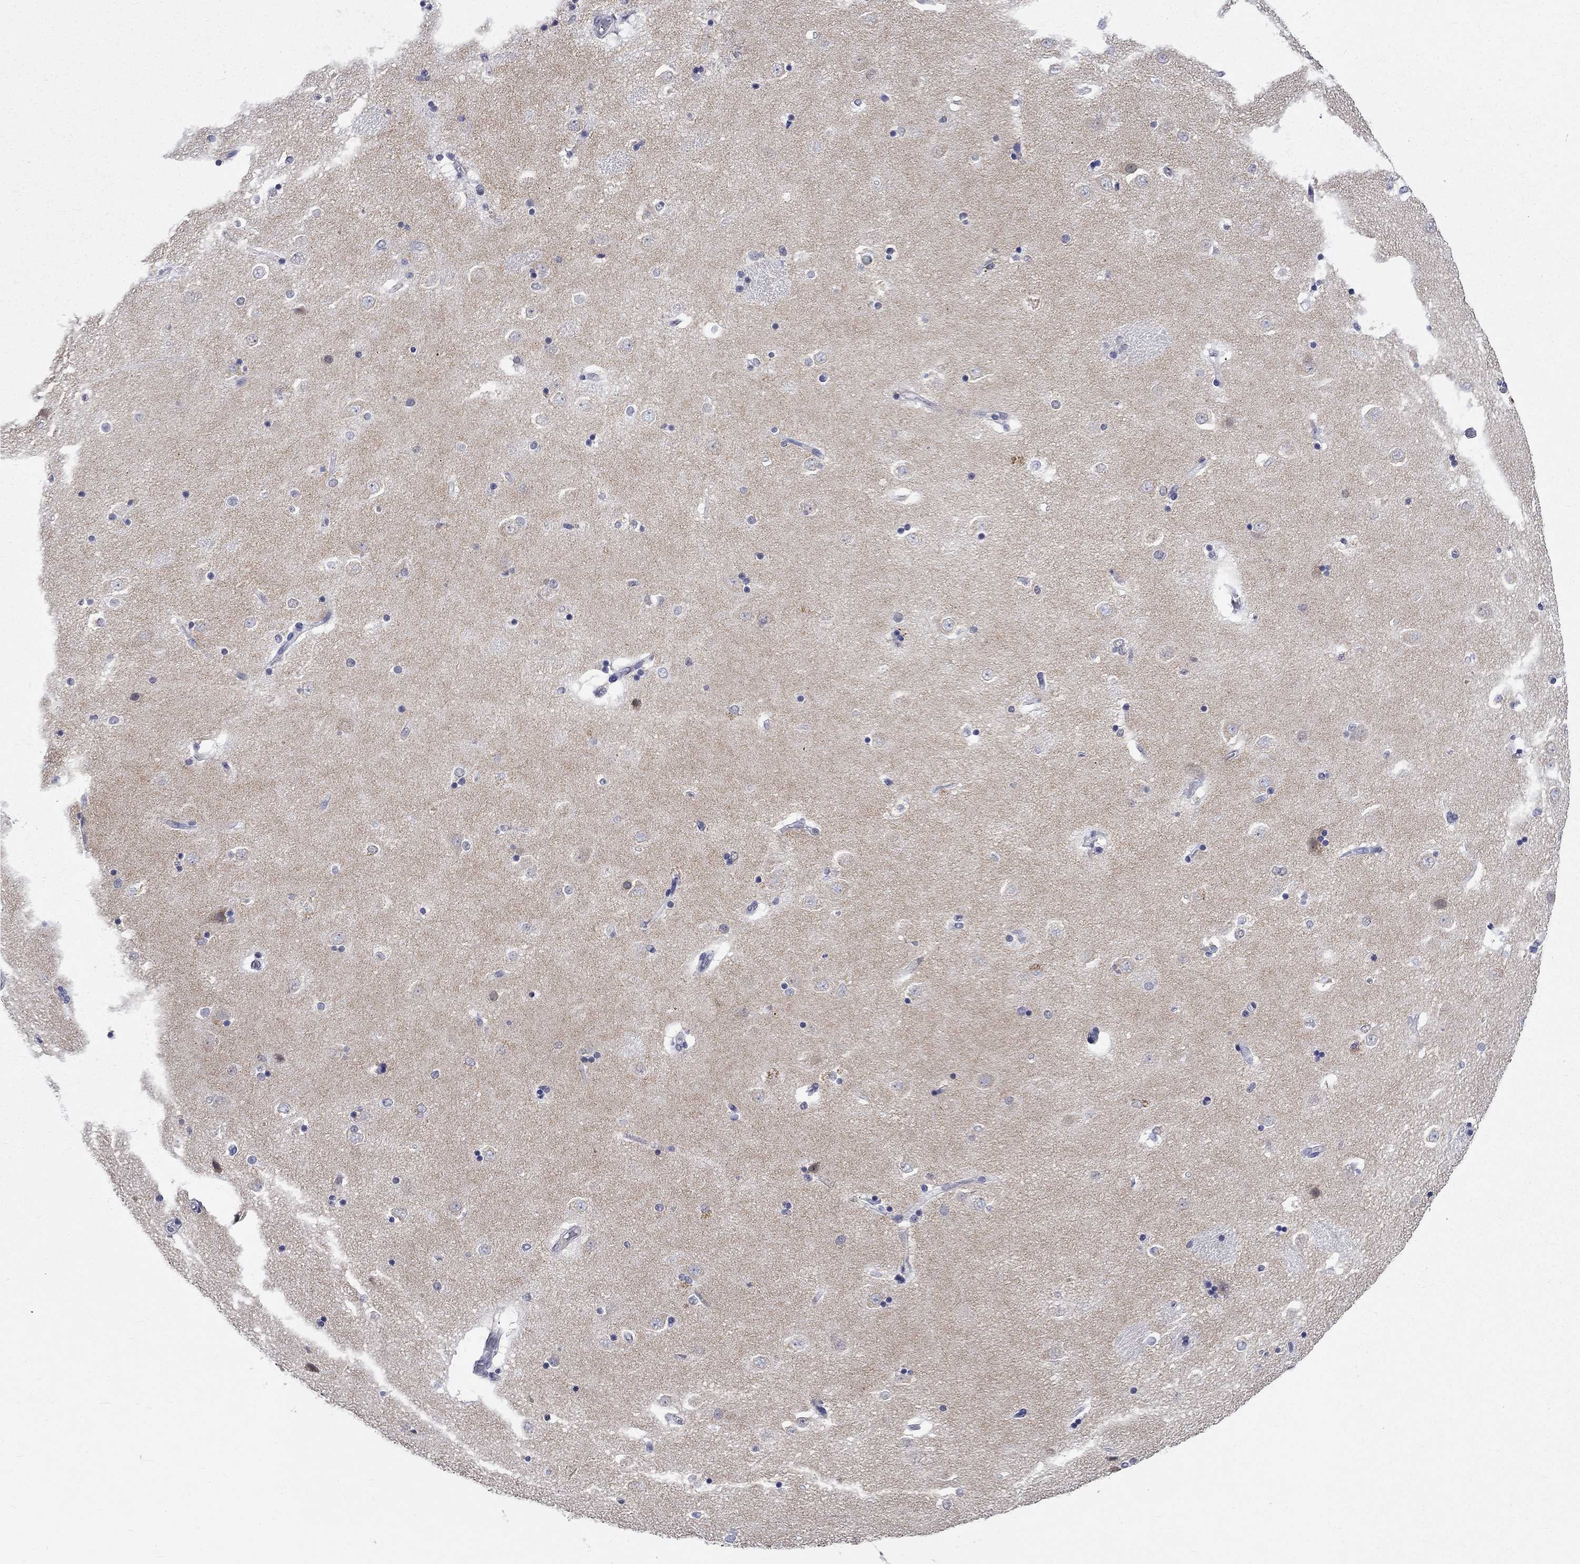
{"staining": {"intensity": "negative", "quantity": "none", "location": "none"}, "tissue": "caudate", "cell_type": "Glial cells", "image_type": "normal", "snomed": [{"axis": "morphology", "description": "Normal tissue, NOS"}, {"axis": "topography", "description": "Lateral ventricle wall"}], "caption": "Immunohistochemical staining of normal caudate exhibits no significant positivity in glial cells.", "gene": "GRIN1", "patient": {"sex": "male", "age": 51}}